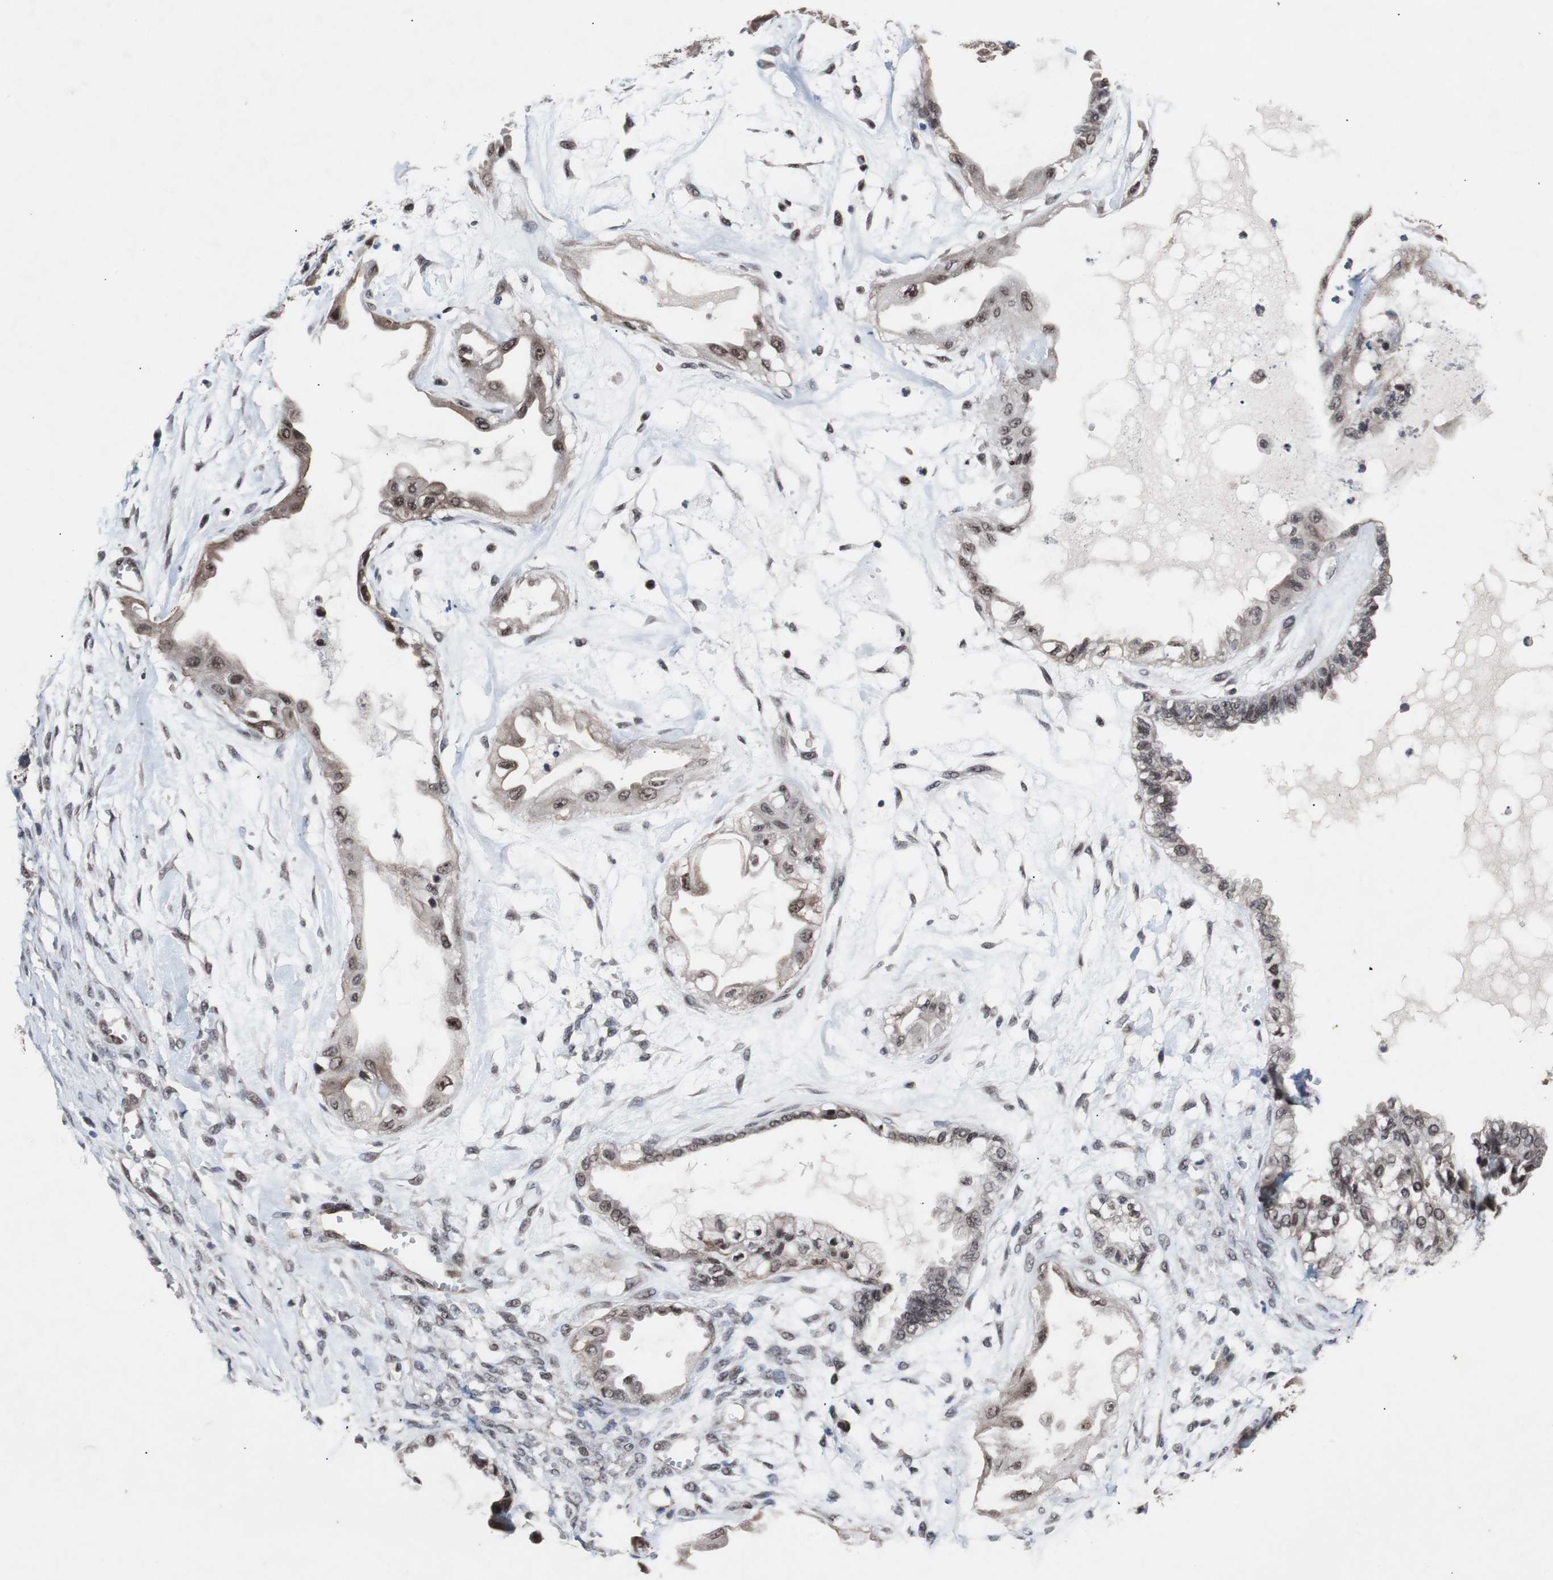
{"staining": {"intensity": "weak", "quantity": "25%-75%", "location": "cytoplasmic/membranous,nuclear"}, "tissue": "ovarian cancer", "cell_type": "Tumor cells", "image_type": "cancer", "snomed": [{"axis": "morphology", "description": "Carcinoma, NOS"}, {"axis": "morphology", "description": "Carcinoma, endometroid"}, {"axis": "topography", "description": "Ovary"}], "caption": "High-magnification brightfield microscopy of ovarian carcinoma stained with DAB (brown) and counterstained with hematoxylin (blue). tumor cells exhibit weak cytoplasmic/membranous and nuclear staining is seen in approximately25%-75% of cells.", "gene": "GTF2F2", "patient": {"sex": "female", "age": 50}}